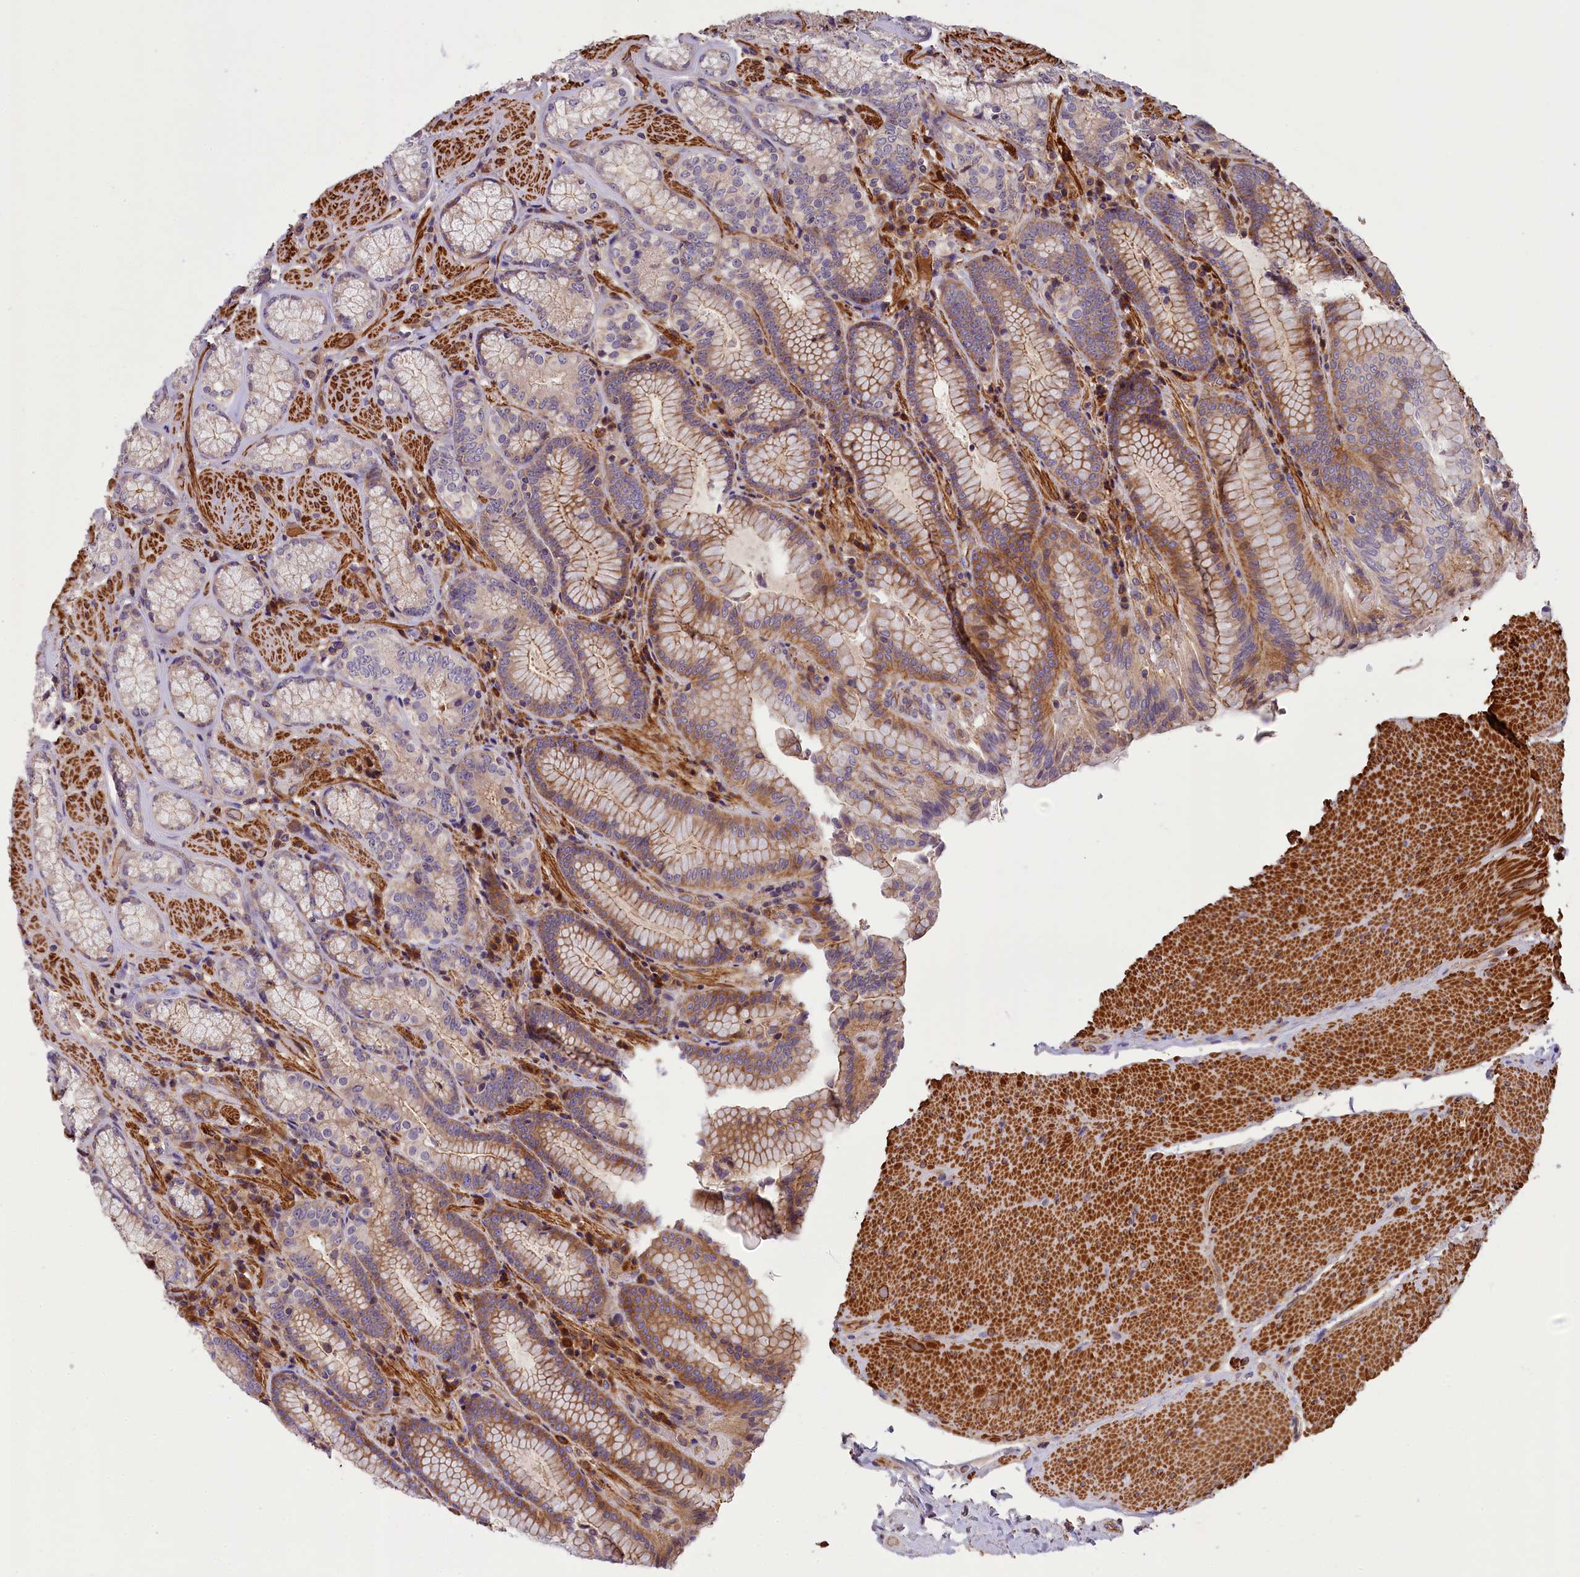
{"staining": {"intensity": "moderate", "quantity": "25%-75%", "location": "cytoplasmic/membranous"}, "tissue": "stomach", "cell_type": "Glandular cells", "image_type": "normal", "snomed": [{"axis": "morphology", "description": "Normal tissue, NOS"}, {"axis": "topography", "description": "Stomach, upper"}, {"axis": "topography", "description": "Stomach, lower"}], "caption": "The histopathology image demonstrates staining of unremarkable stomach, revealing moderate cytoplasmic/membranous protein expression (brown color) within glandular cells. (IHC, brightfield microscopy, high magnification).", "gene": "FUZ", "patient": {"sex": "female", "age": 76}}